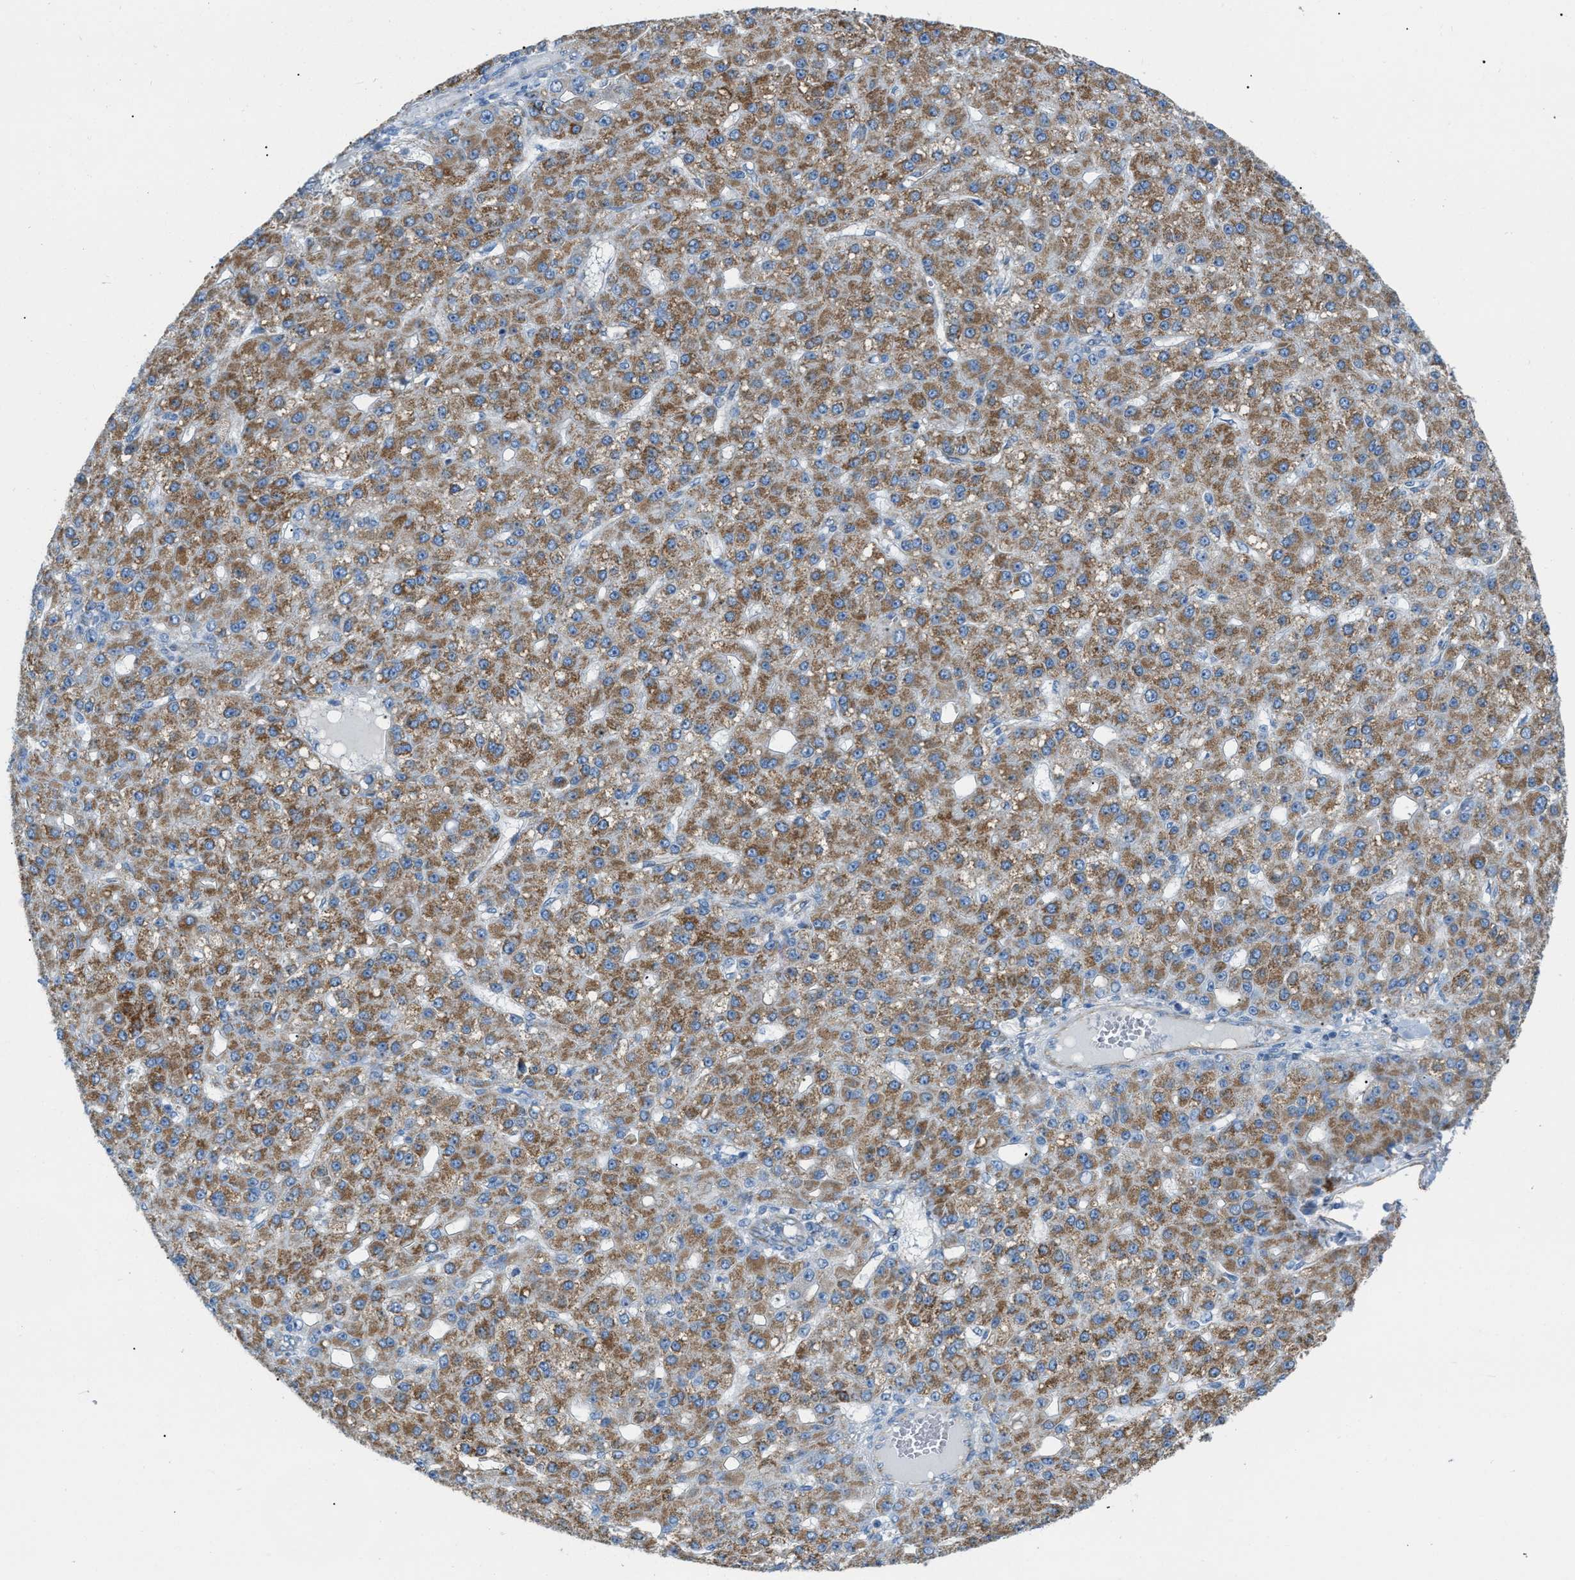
{"staining": {"intensity": "moderate", "quantity": ">75%", "location": "cytoplasmic/membranous"}, "tissue": "liver cancer", "cell_type": "Tumor cells", "image_type": "cancer", "snomed": [{"axis": "morphology", "description": "Carcinoma, Hepatocellular, NOS"}, {"axis": "topography", "description": "Liver"}], "caption": "Tumor cells demonstrate medium levels of moderate cytoplasmic/membranous expression in about >75% of cells in human liver cancer.", "gene": "JADE1", "patient": {"sex": "male", "age": 67}}